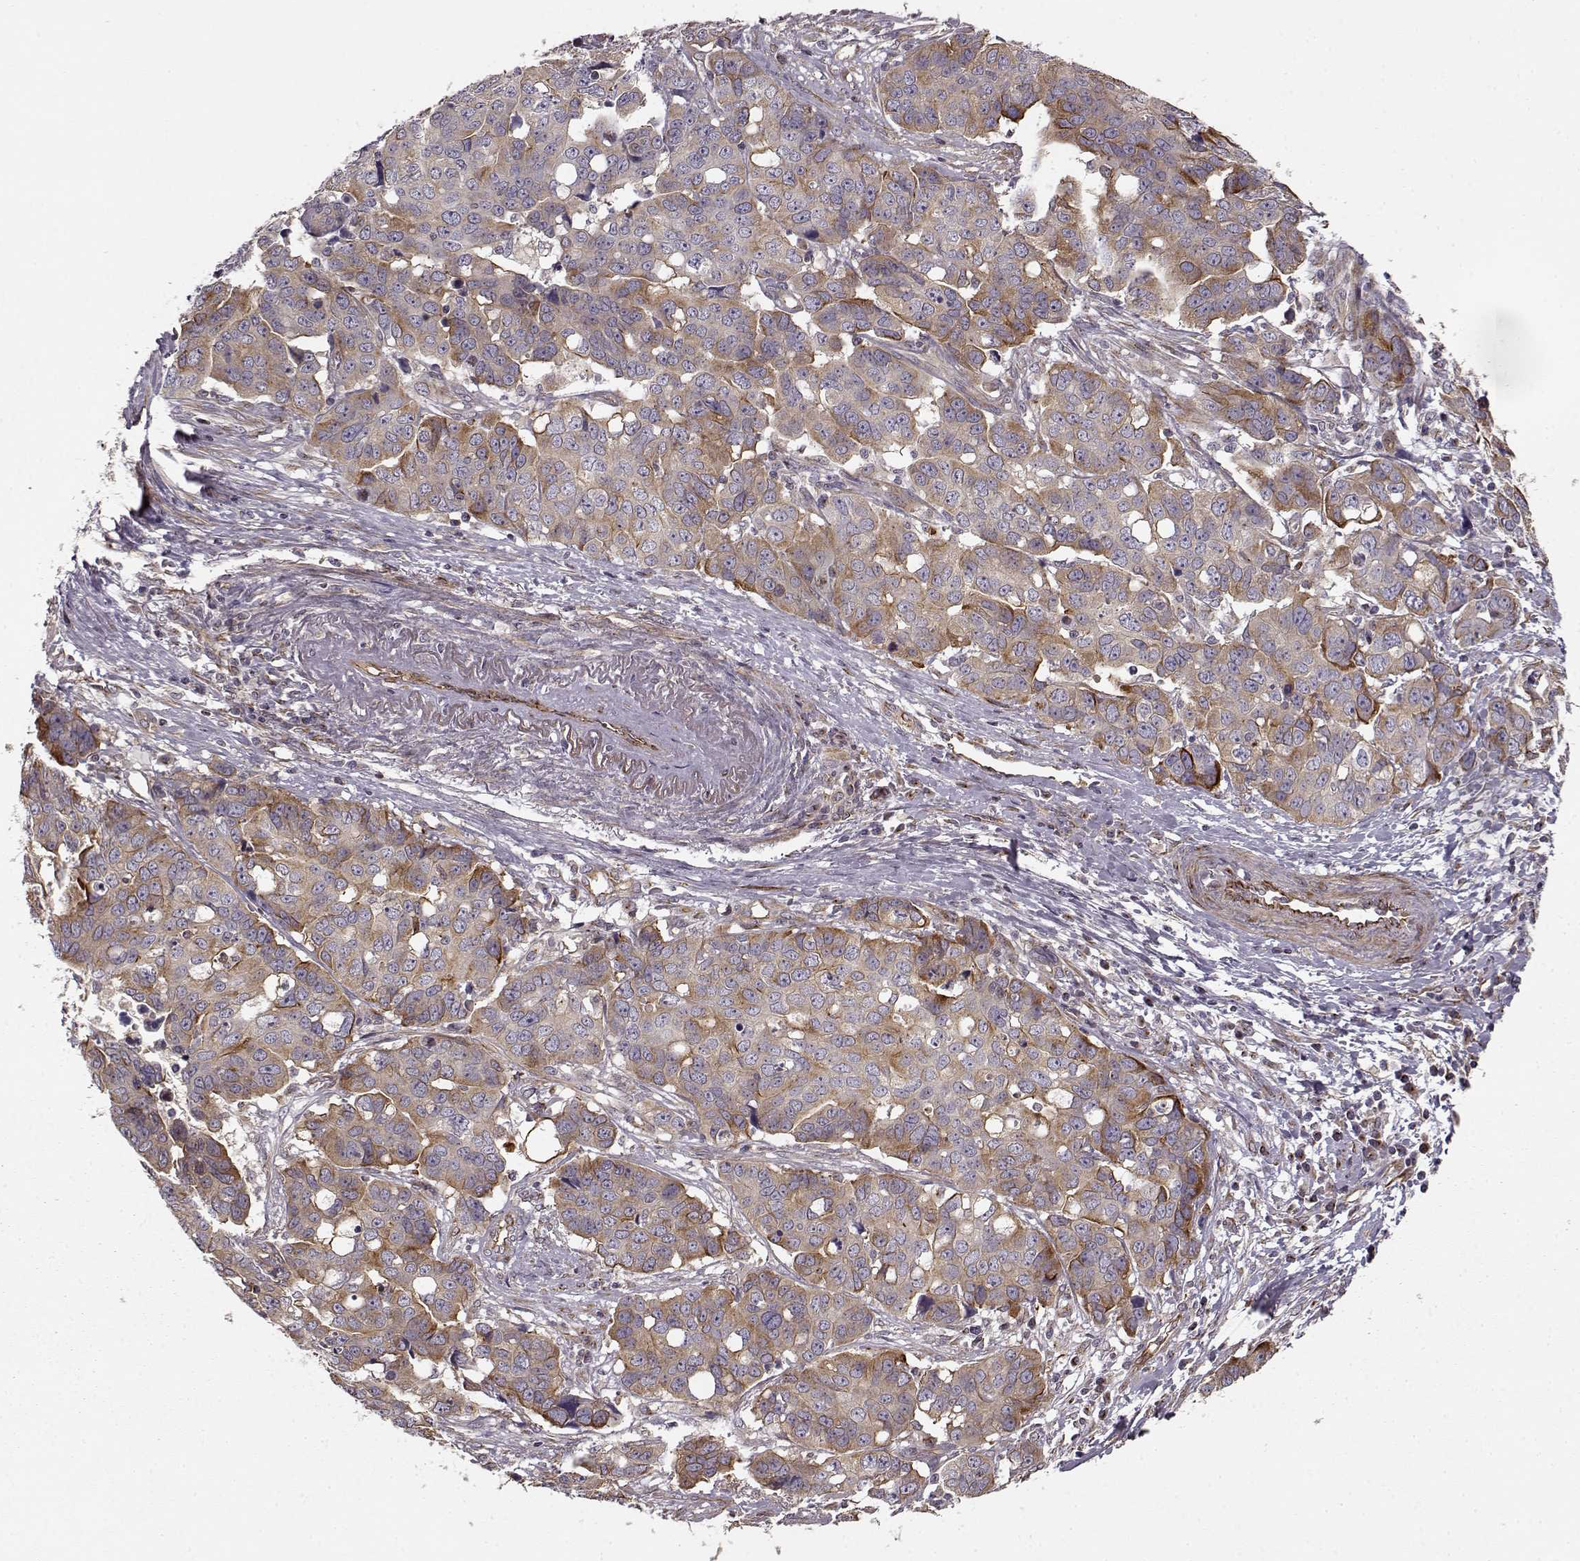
{"staining": {"intensity": "weak", "quantity": ">75%", "location": "cytoplasmic/membranous"}, "tissue": "ovarian cancer", "cell_type": "Tumor cells", "image_type": "cancer", "snomed": [{"axis": "morphology", "description": "Carcinoma, endometroid"}, {"axis": "topography", "description": "Ovary"}], "caption": "Human ovarian cancer stained with a protein marker reveals weak staining in tumor cells.", "gene": "MTR", "patient": {"sex": "female", "age": 78}}